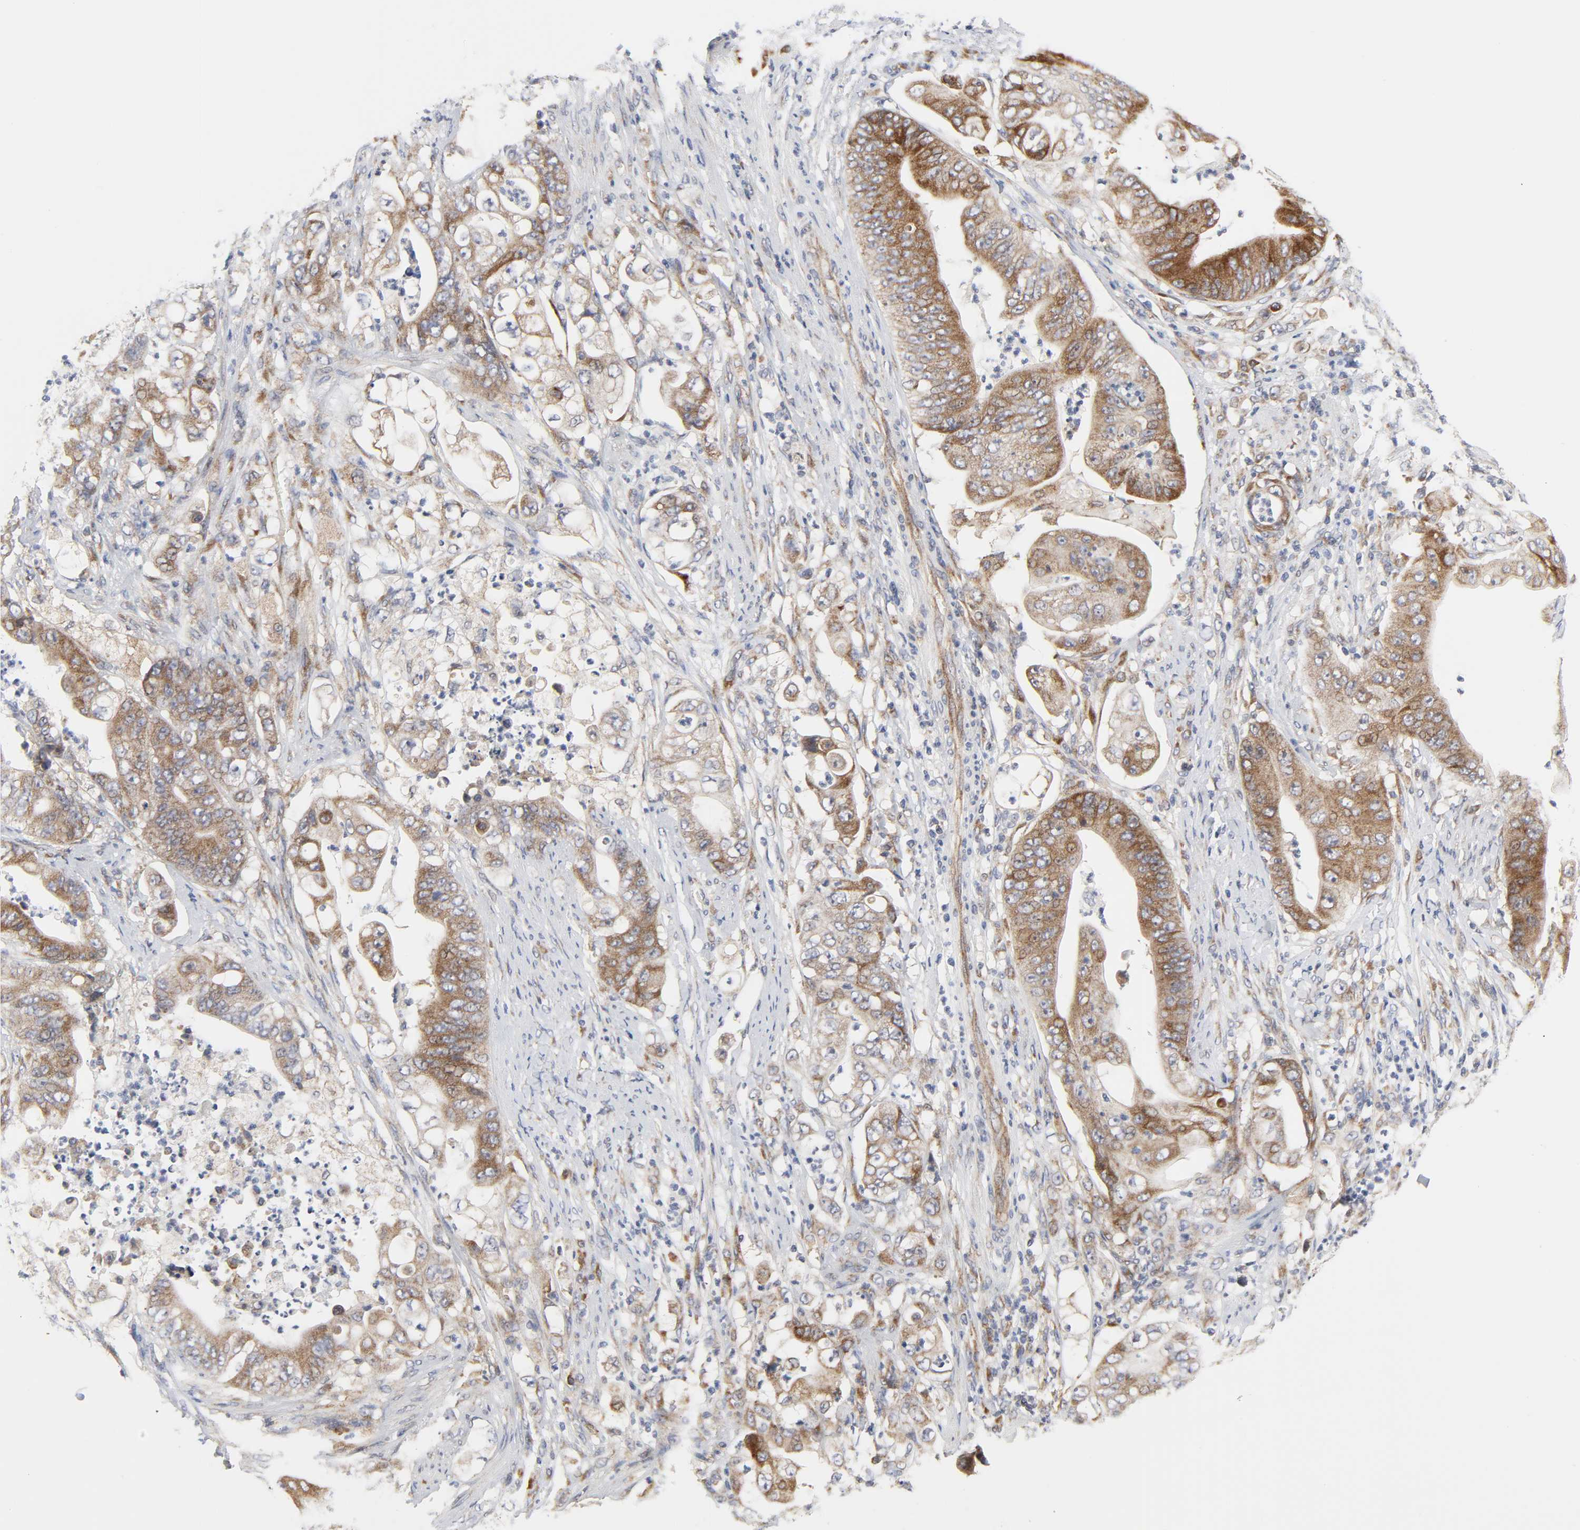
{"staining": {"intensity": "moderate", "quantity": ">75%", "location": "cytoplasmic/membranous"}, "tissue": "stomach cancer", "cell_type": "Tumor cells", "image_type": "cancer", "snomed": [{"axis": "morphology", "description": "Adenocarcinoma, NOS"}, {"axis": "topography", "description": "Stomach"}], "caption": "Protein expression analysis of human adenocarcinoma (stomach) reveals moderate cytoplasmic/membranous expression in approximately >75% of tumor cells.", "gene": "BAX", "patient": {"sex": "female", "age": 73}}